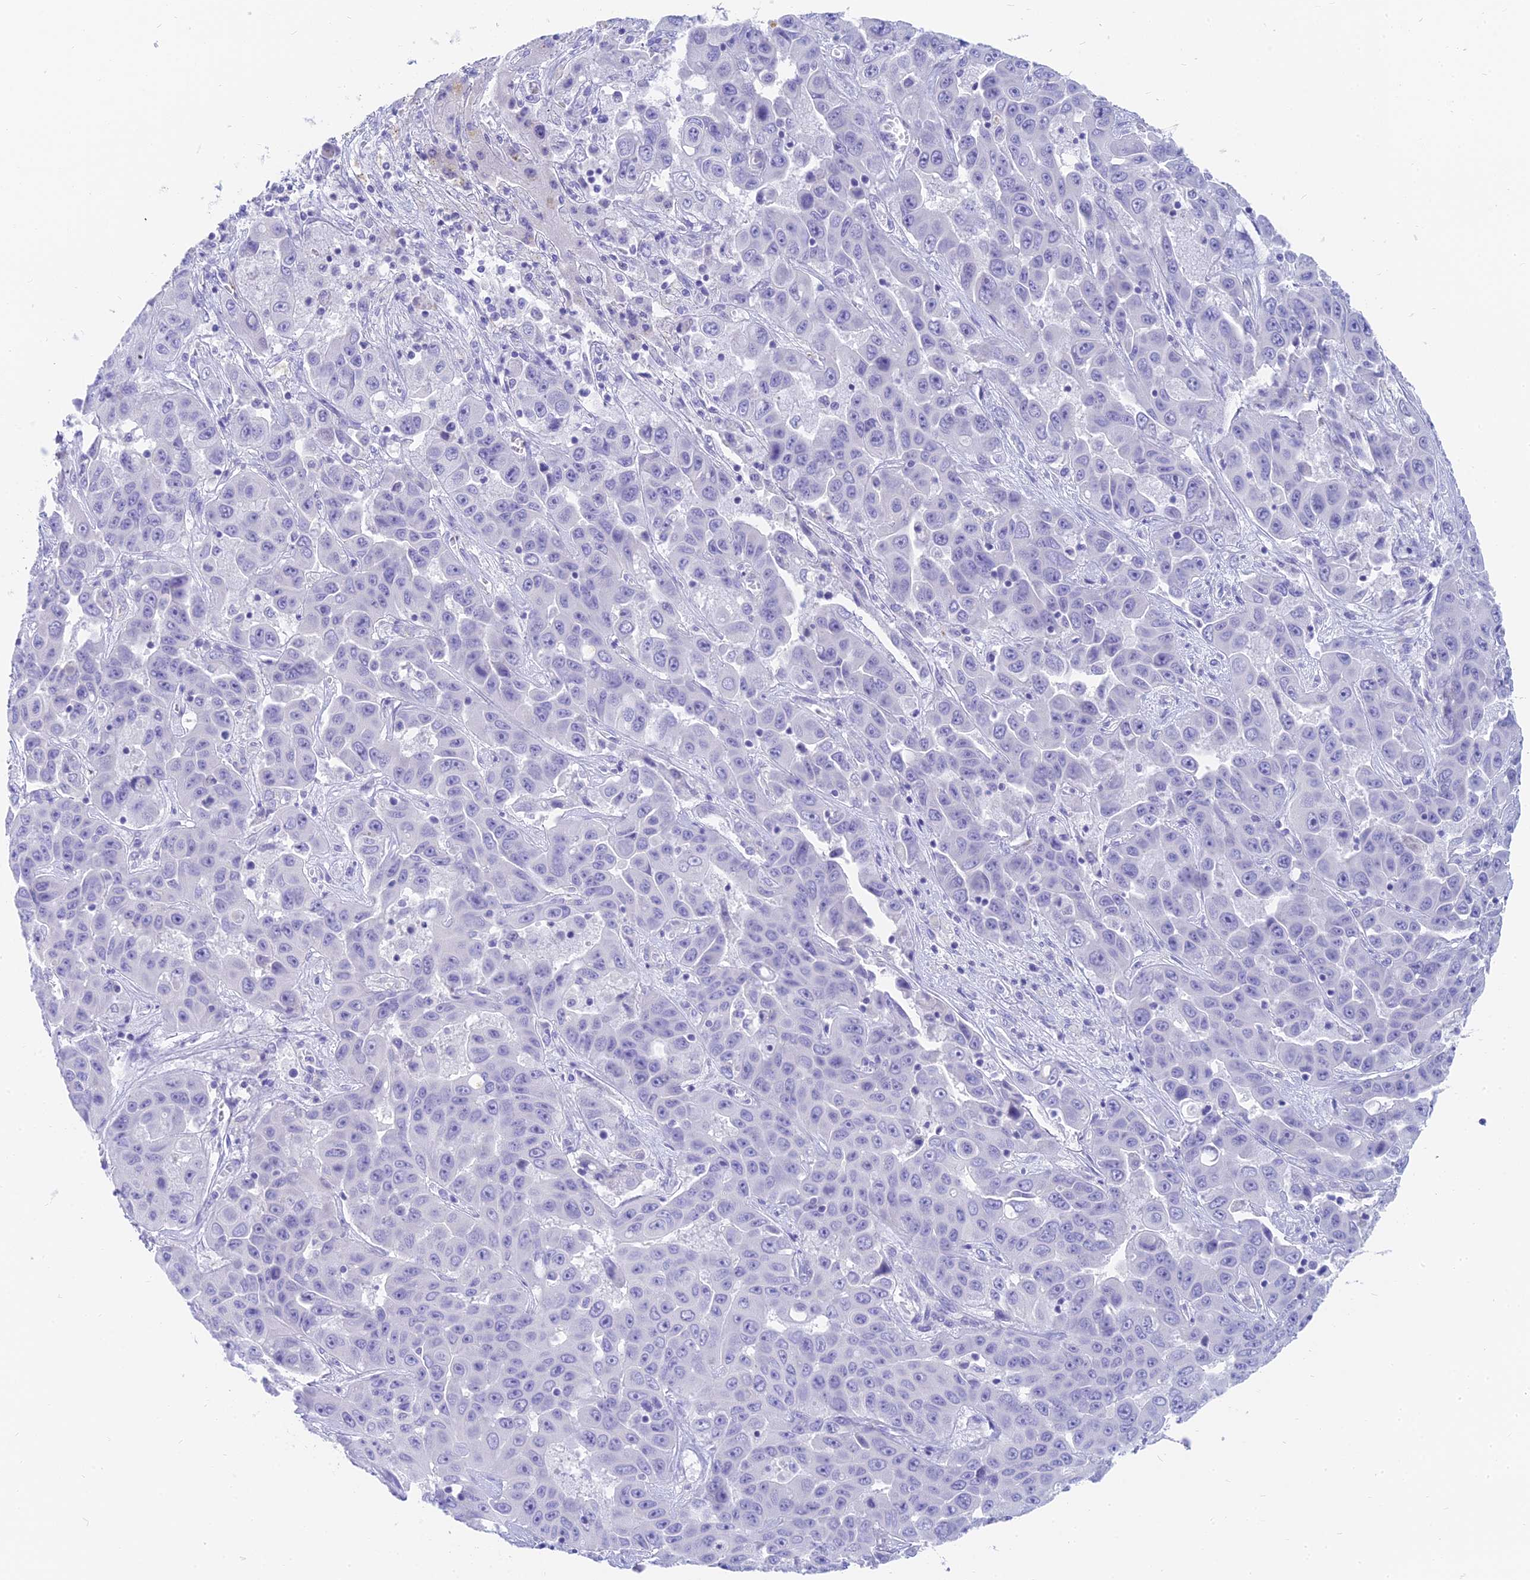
{"staining": {"intensity": "negative", "quantity": "none", "location": "none"}, "tissue": "liver cancer", "cell_type": "Tumor cells", "image_type": "cancer", "snomed": [{"axis": "morphology", "description": "Cholangiocarcinoma"}, {"axis": "topography", "description": "Liver"}], "caption": "Liver cancer (cholangiocarcinoma) stained for a protein using immunohistochemistry exhibits no staining tumor cells.", "gene": "SLC36A2", "patient": {"sex": "female", "age": 52}}